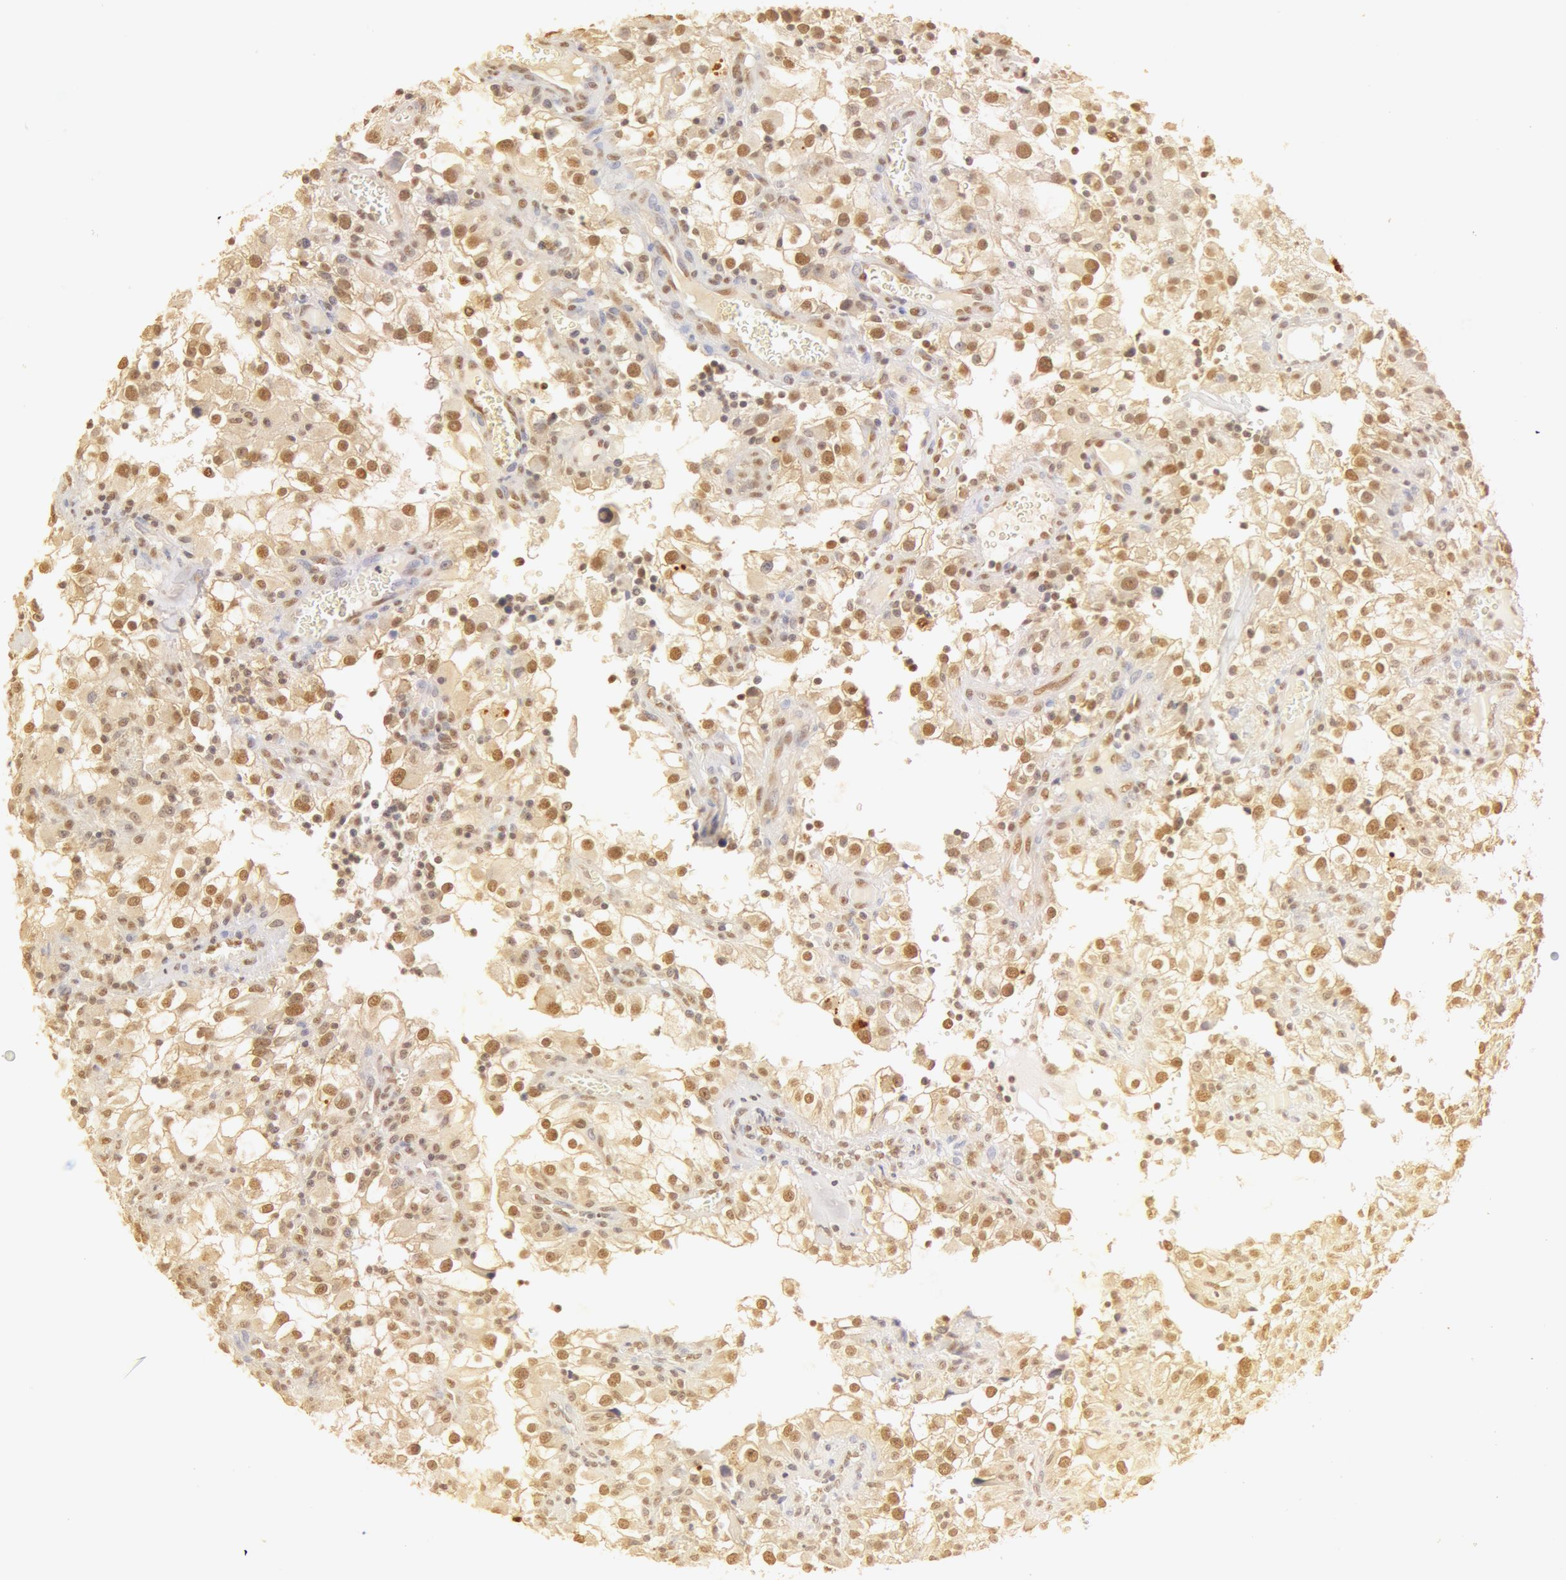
{"staining": {"intensity": "moderate", "quantity": ">75%", "location": "cytoplasmic/membranous,nuclear"}, "tissue": "renal cancer", "cell_type": "Tumor cells", "image_type": "cancer", "snomed": [{"axis": "morphology", "description": "Adenocarcinoma, NOS"}, {"axis": "topography", "description": "Kidney"}], "caption": "Brown immunohistochemical staining in human renal cancer (adenocarcinoma) demonstrates moderate cytoplasmic/membranous and nuclear positivity in about >75% of tumor cells. The staining is performed using DAB (3,3'-diaminobenzidine) brown chromogen to label protein expression. The nuclei are counter-stained blue using hematoxylin.", "gene": "SNRNP70", "patient": {"sex": "female", "age": 52}}